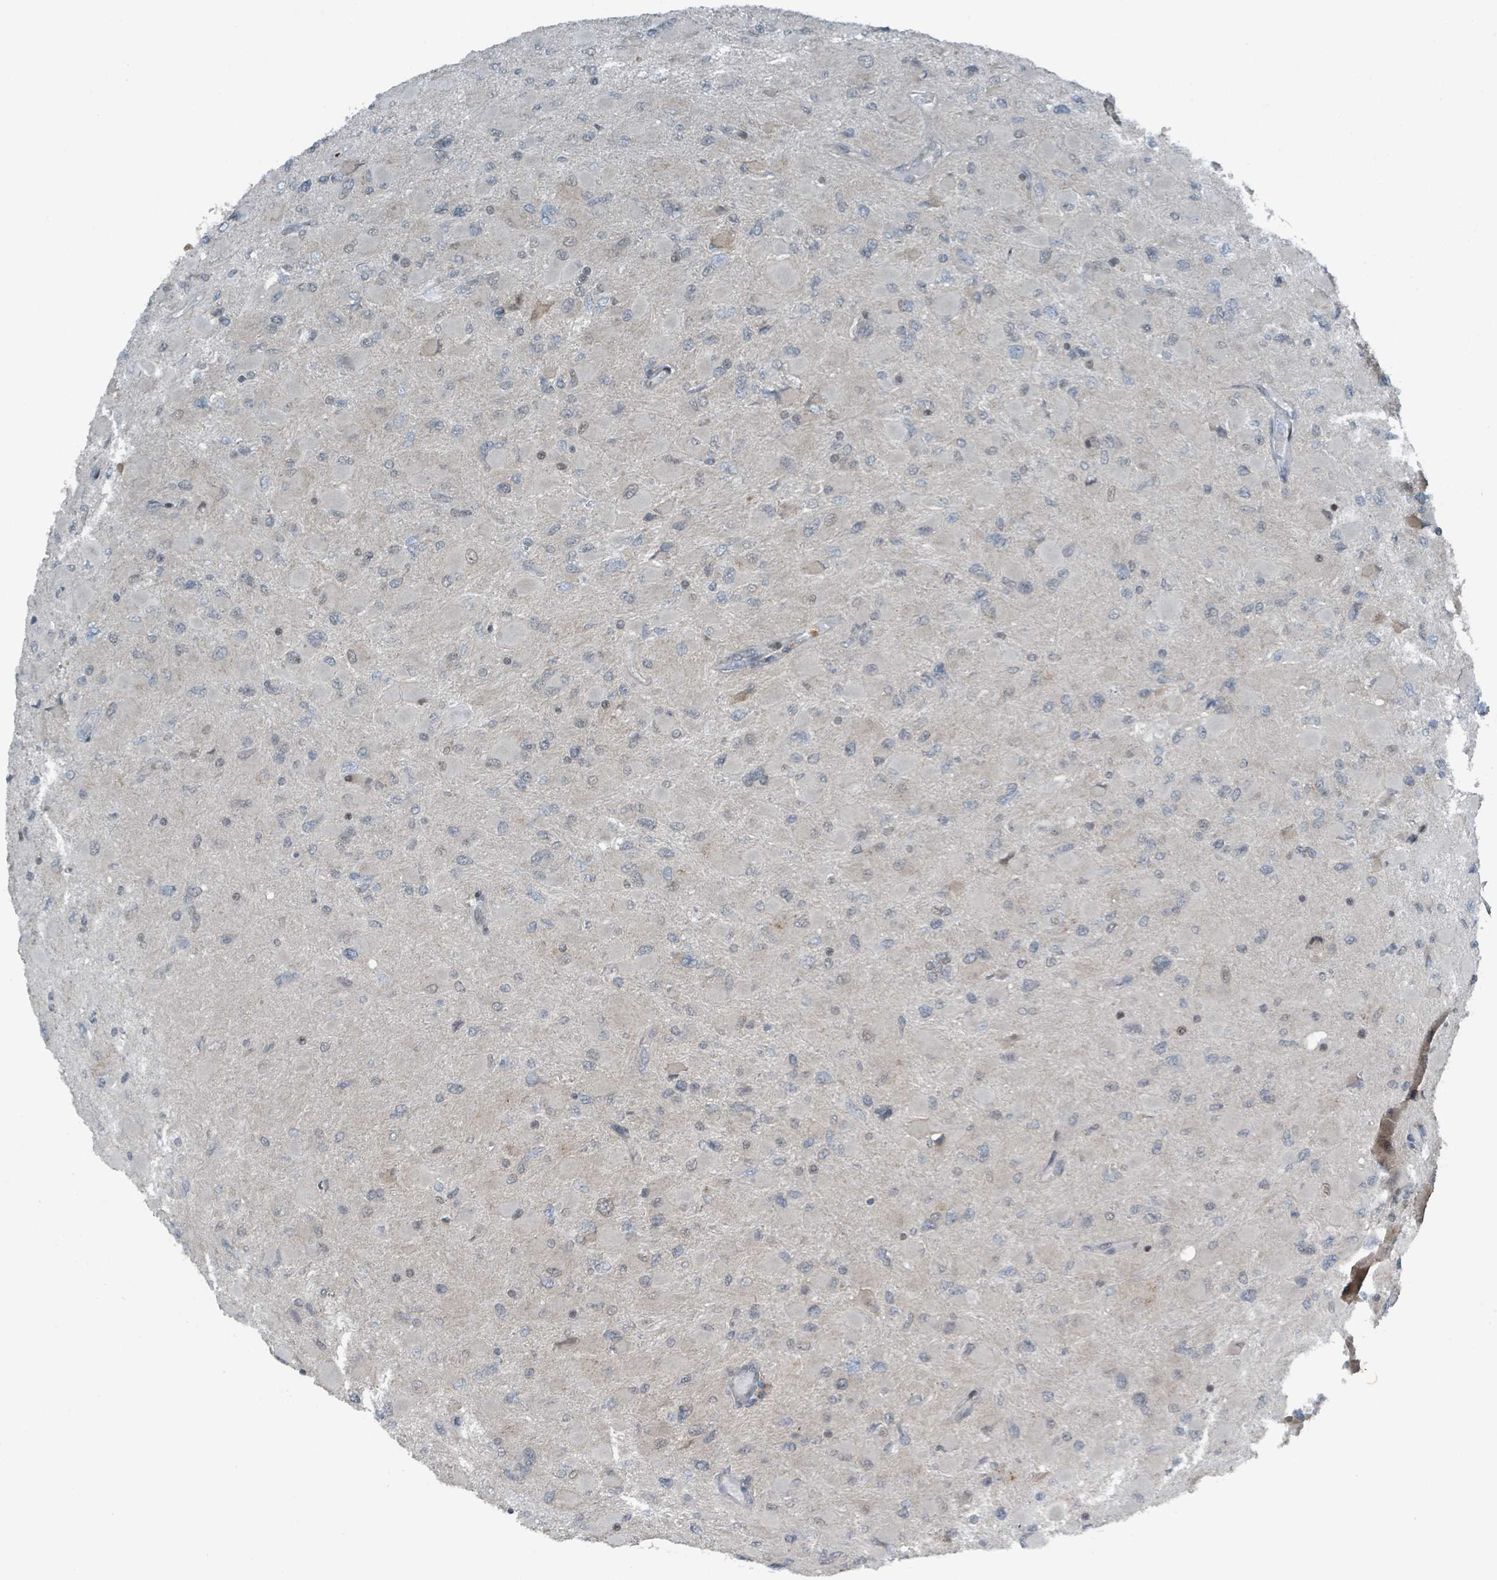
{"staining": {"intensity": "negative", "quantity": "none", "location": "none"}, "tissue": "glioma", "cell_type": "Tumor cells", "image_type": "cancer", "snomed": [{"axis": "morphology", "description": "Glioma, malignant, High grade"}, {"axis": "topography", "description": "Cerebral cortex"}], "caption": "A micrograph of human glioma is negative for staining in tumor cells.", "gene": "PHIP", "patient": {"sex": "female", "age": 36}}